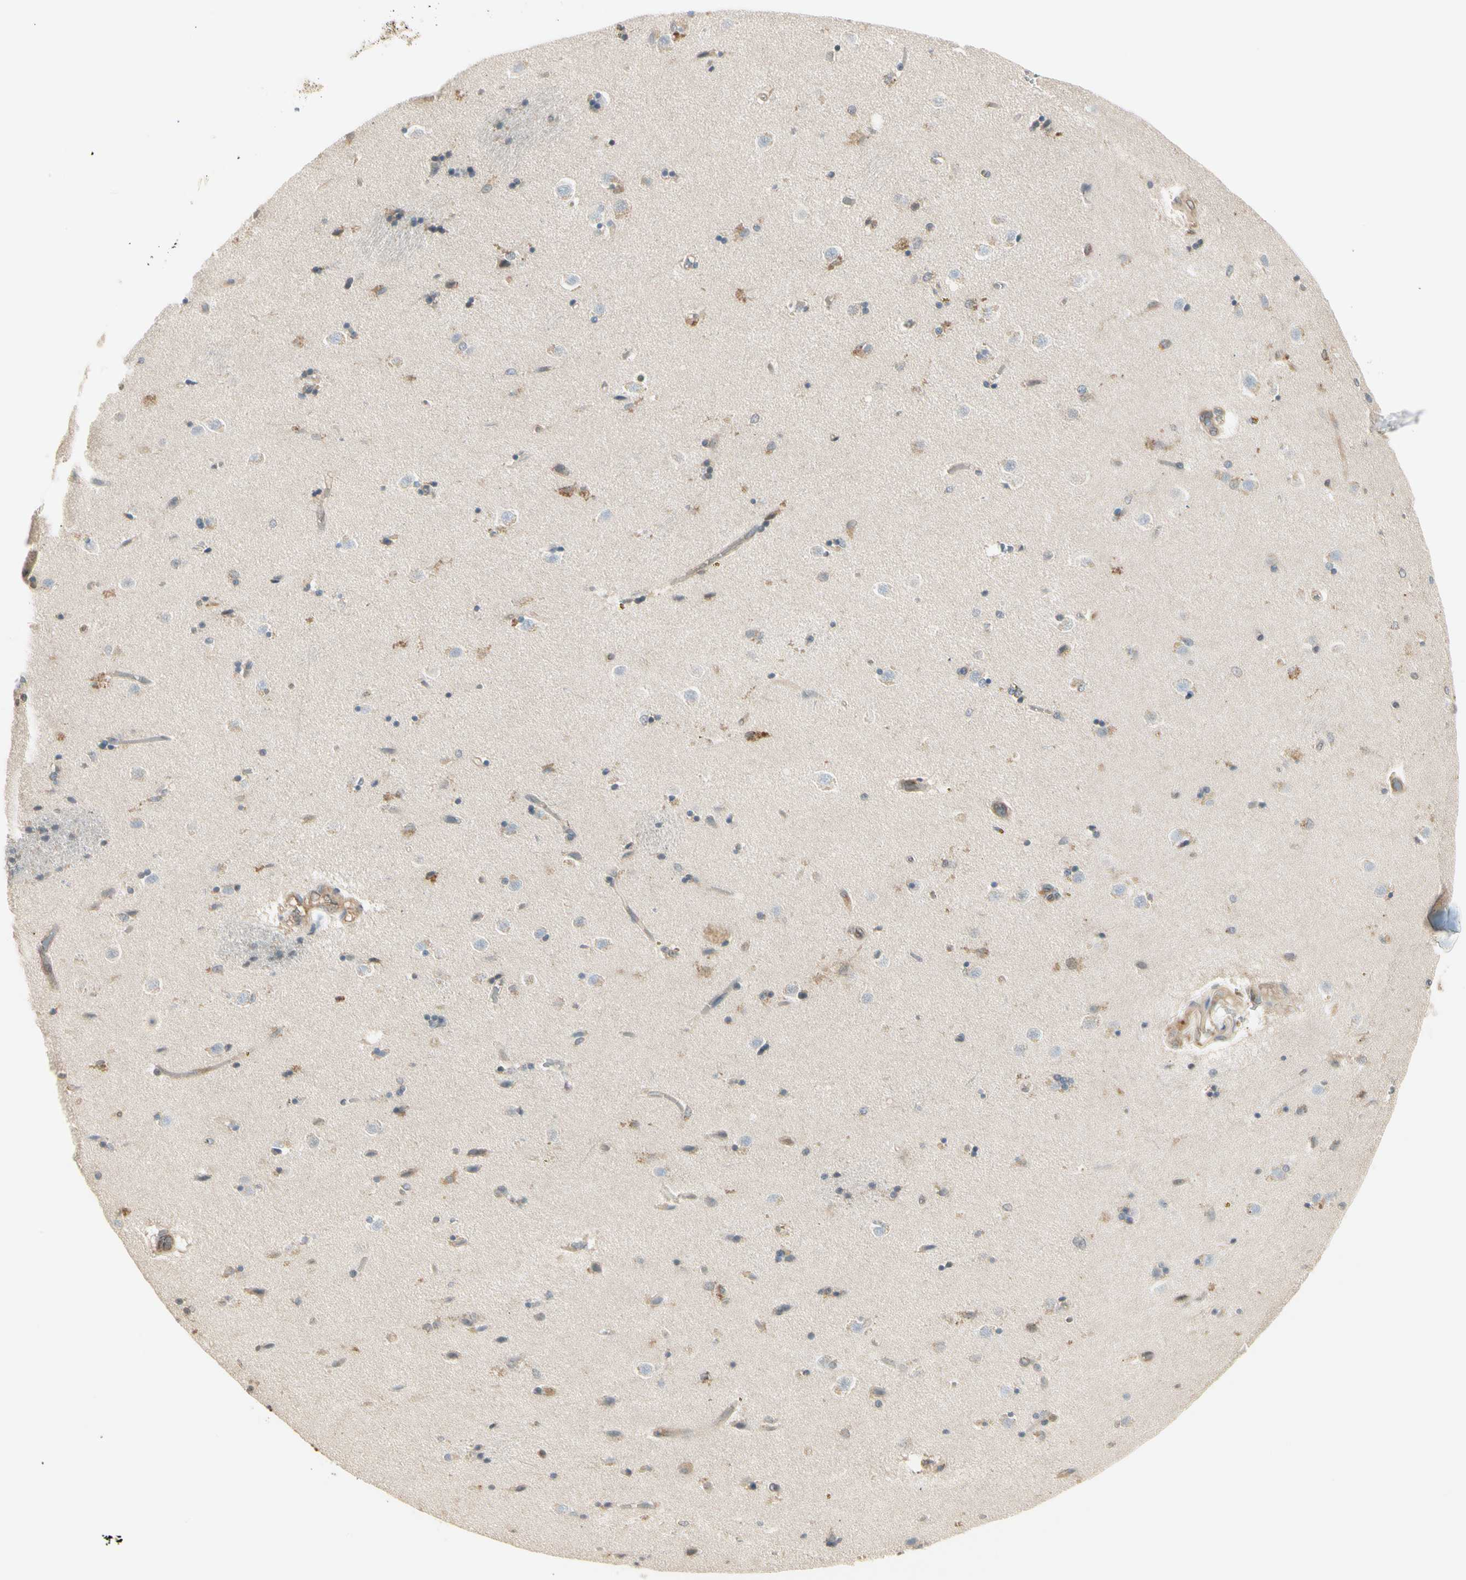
{"staining": {"intensity": "moderate", "quantity": "25%-75%", "location": "cytoplasmic/membranous"}, "tissue": "caudate", "cell_type": "Glial cells", "image_type": "normal", "snomed": [{"axis": "morphology", "description": "Normal tissue, NOS"}, {"axis": "topography", "description": "Lateral ventricle wall"}], "caption": "IHC (DAB (3,3'-diaminobenzidine)) staining of benign human caudate shows moderate cytoplasmic/membranous protein staining in about 25%-75% of glial cells.", "gene": "OXSR1", "patient": {"sex": "female", "age": 54}}